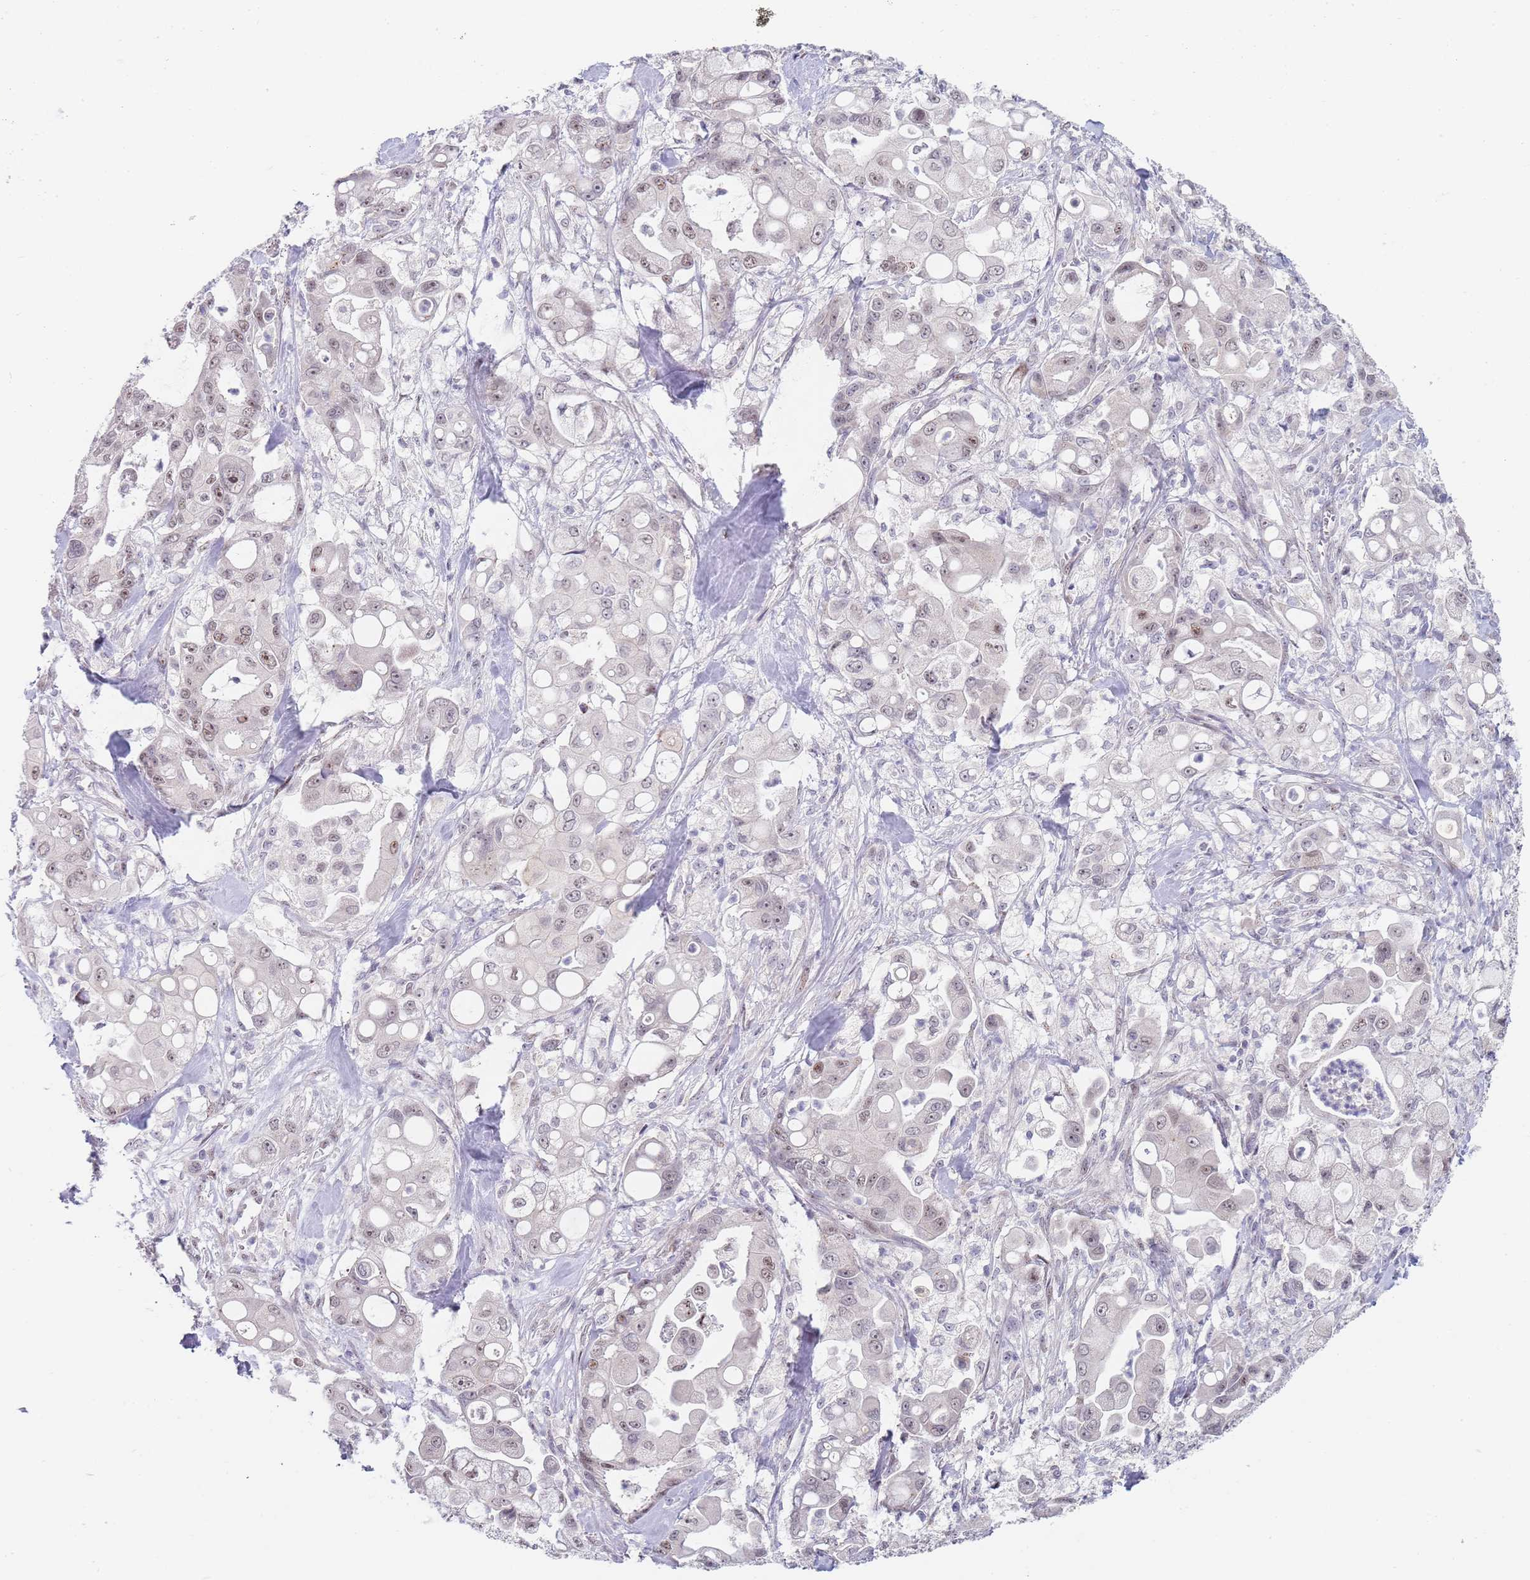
{"staining": {"intensity": "weak", "quantity": "<25%", "location": "nuclear"}, "tissue": "pancreatic cancer", "cell_type": "Tumor cells", "image_type": "cancer", "snomed": [{"axis": "morphology", "description": "Adenocarcinoma, NOS"}, {"axis": "topography", "description": "Pancreas"}], "caption": "Pancreatic cancer (adenocarcinoma) was stained to show a protein in brown. There is no significant positivity in tumor cells. (DAB (3,3'-diaminobenzidine) IHC, high magnification).", "gene": "PLCL2", "patient": {"sex": "male", "age": 68}}